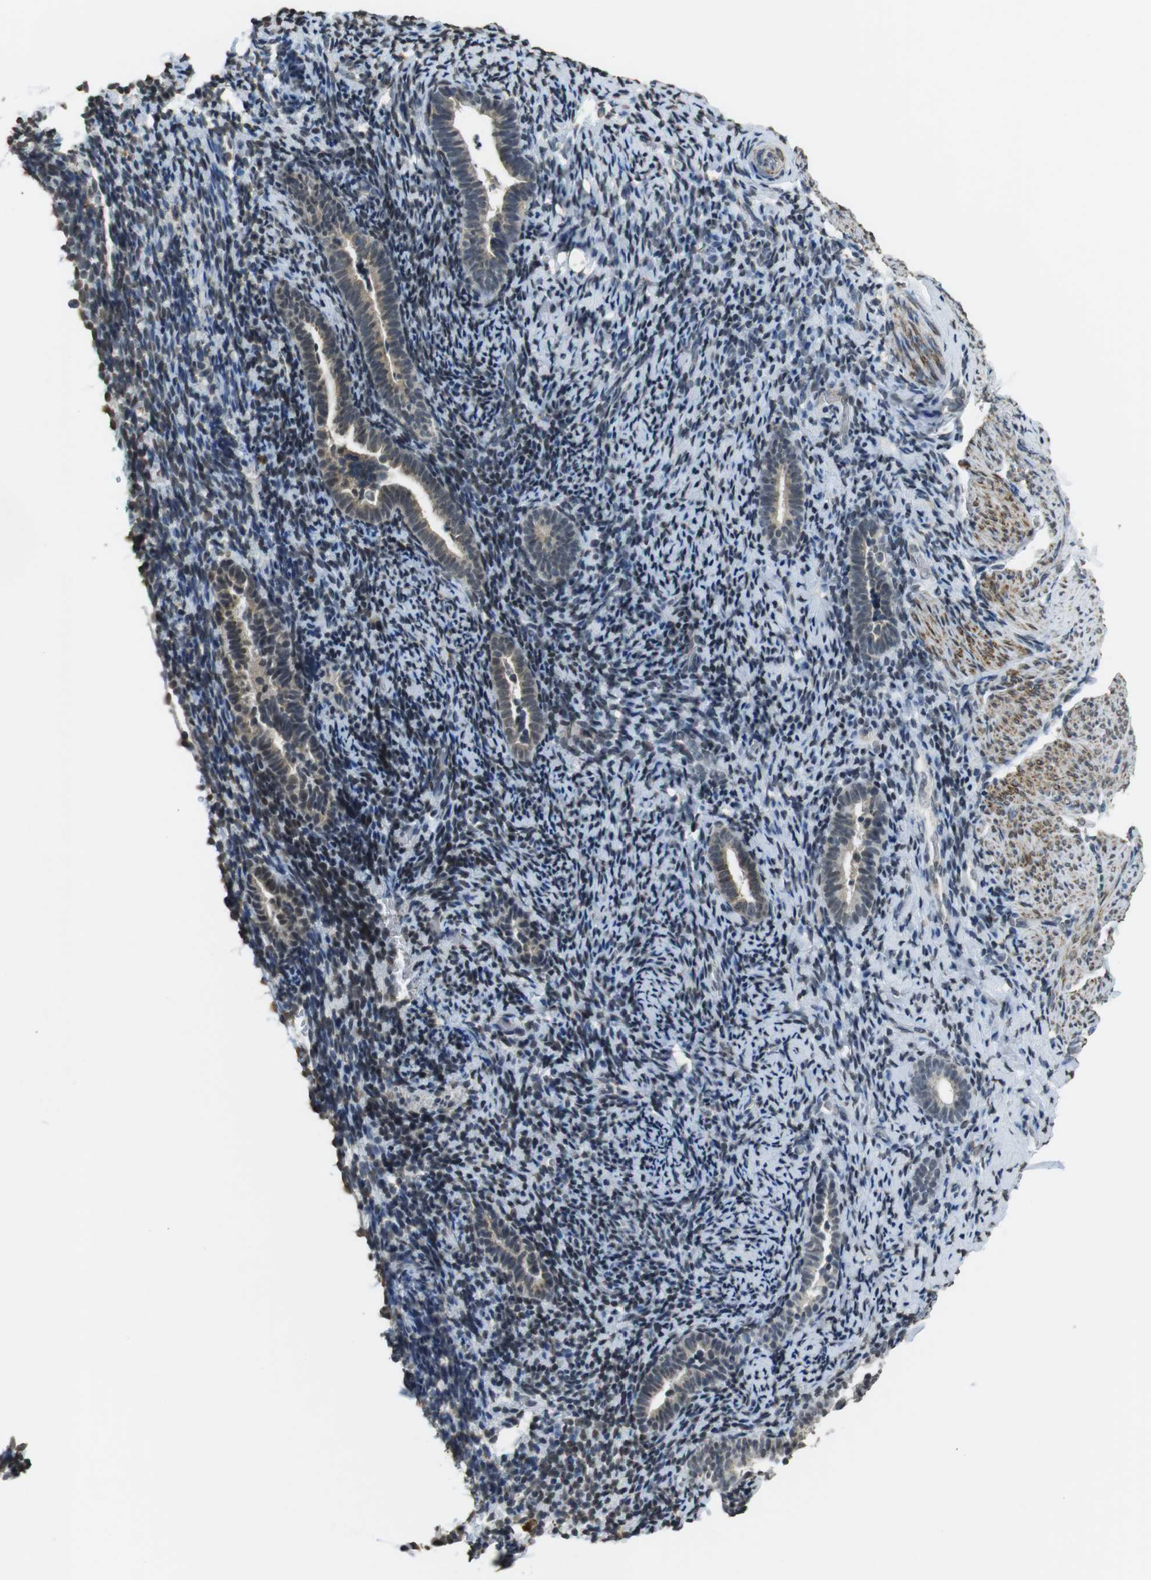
{"staining": {"intensity": "weak", "quantity": "25%-75%", "location": "cytoplasmic/membranous,nuclear"}, "tissue": "endometrium", "cell_type": "Cells in endometrial stroma", "image_type": "normal", "snomed": [{"axis": "morphology", "description": "Normal tissue, NOS"}, {"axis": "topography", "description": "Endometrium"}], "caption": "A low amount of weak cytoplasmic/membranous,nuclear positivity is present in about 25%-75% of cells in endometrial stroma in normal endometrium. The protein is shown in brown color, while the nuclei are stained blue.", "gene": "USP7", "patient": {"sex": "female", "age": 51}}